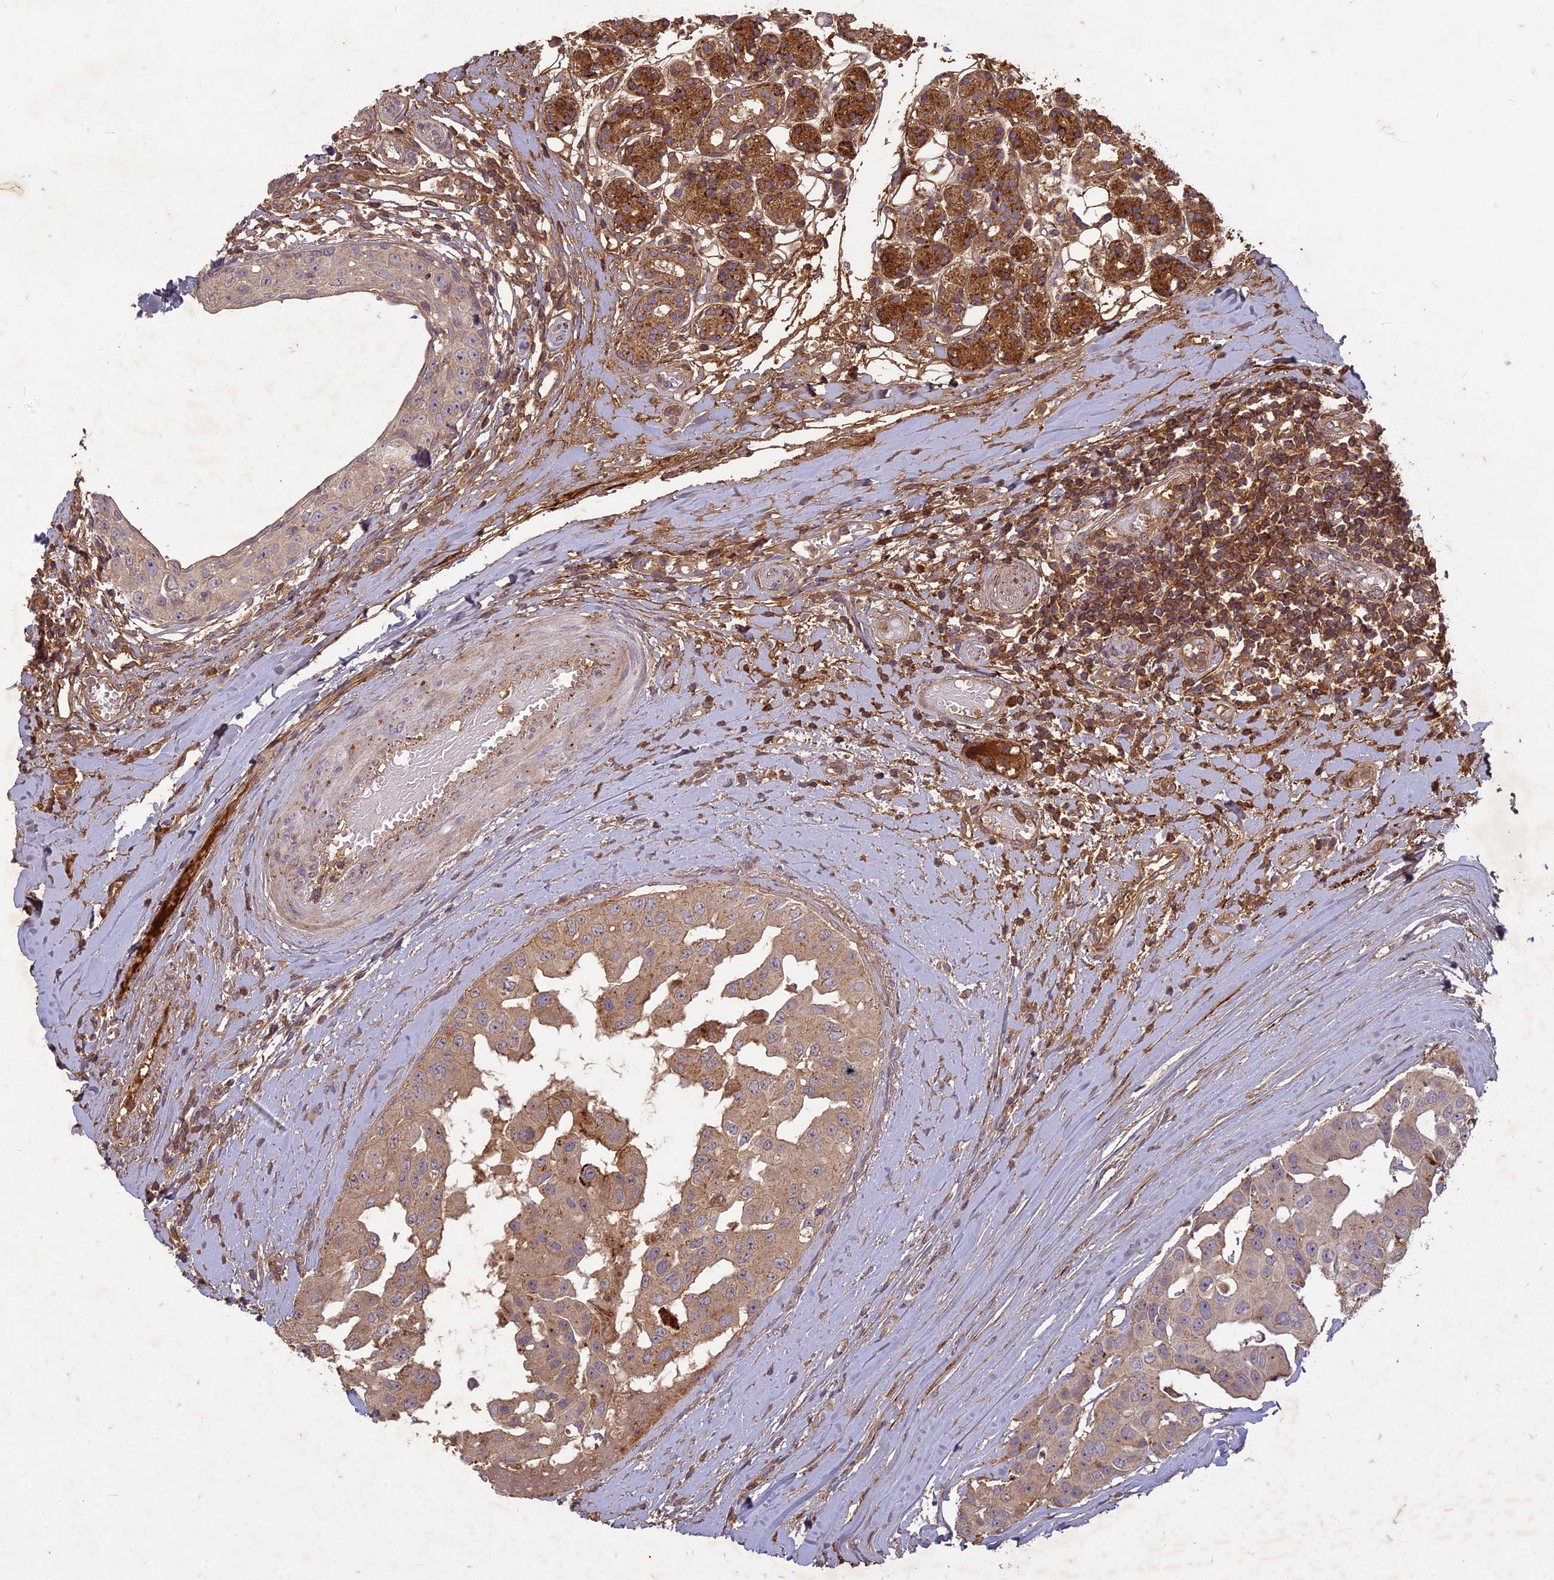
{"staining": {"intensity": "weak", "quantity": ">75%", "location": "cytoplasmic/membranous"}, "tissue": "head and neck cancer", "cell_type": "Tumor cells", "image_type": "cancer", "snomed": [{"axis": "morphology", "description": "Adenocarcinoma, NOS"}, {"axis": "morphology", "description": "Adenocarcinoma, metastatic, NOS"}, {"axis": "topography", "description": "Head-Neck"}], "caption": "The photomicrograph demonstrates staining of adenocarcinoma (head and neck), revealing weak cytoplasmic/membranous protein staining (brown color) within tumor cells.", "gene": "TCF25", "patient": {"sex": "male", "age": 75}}